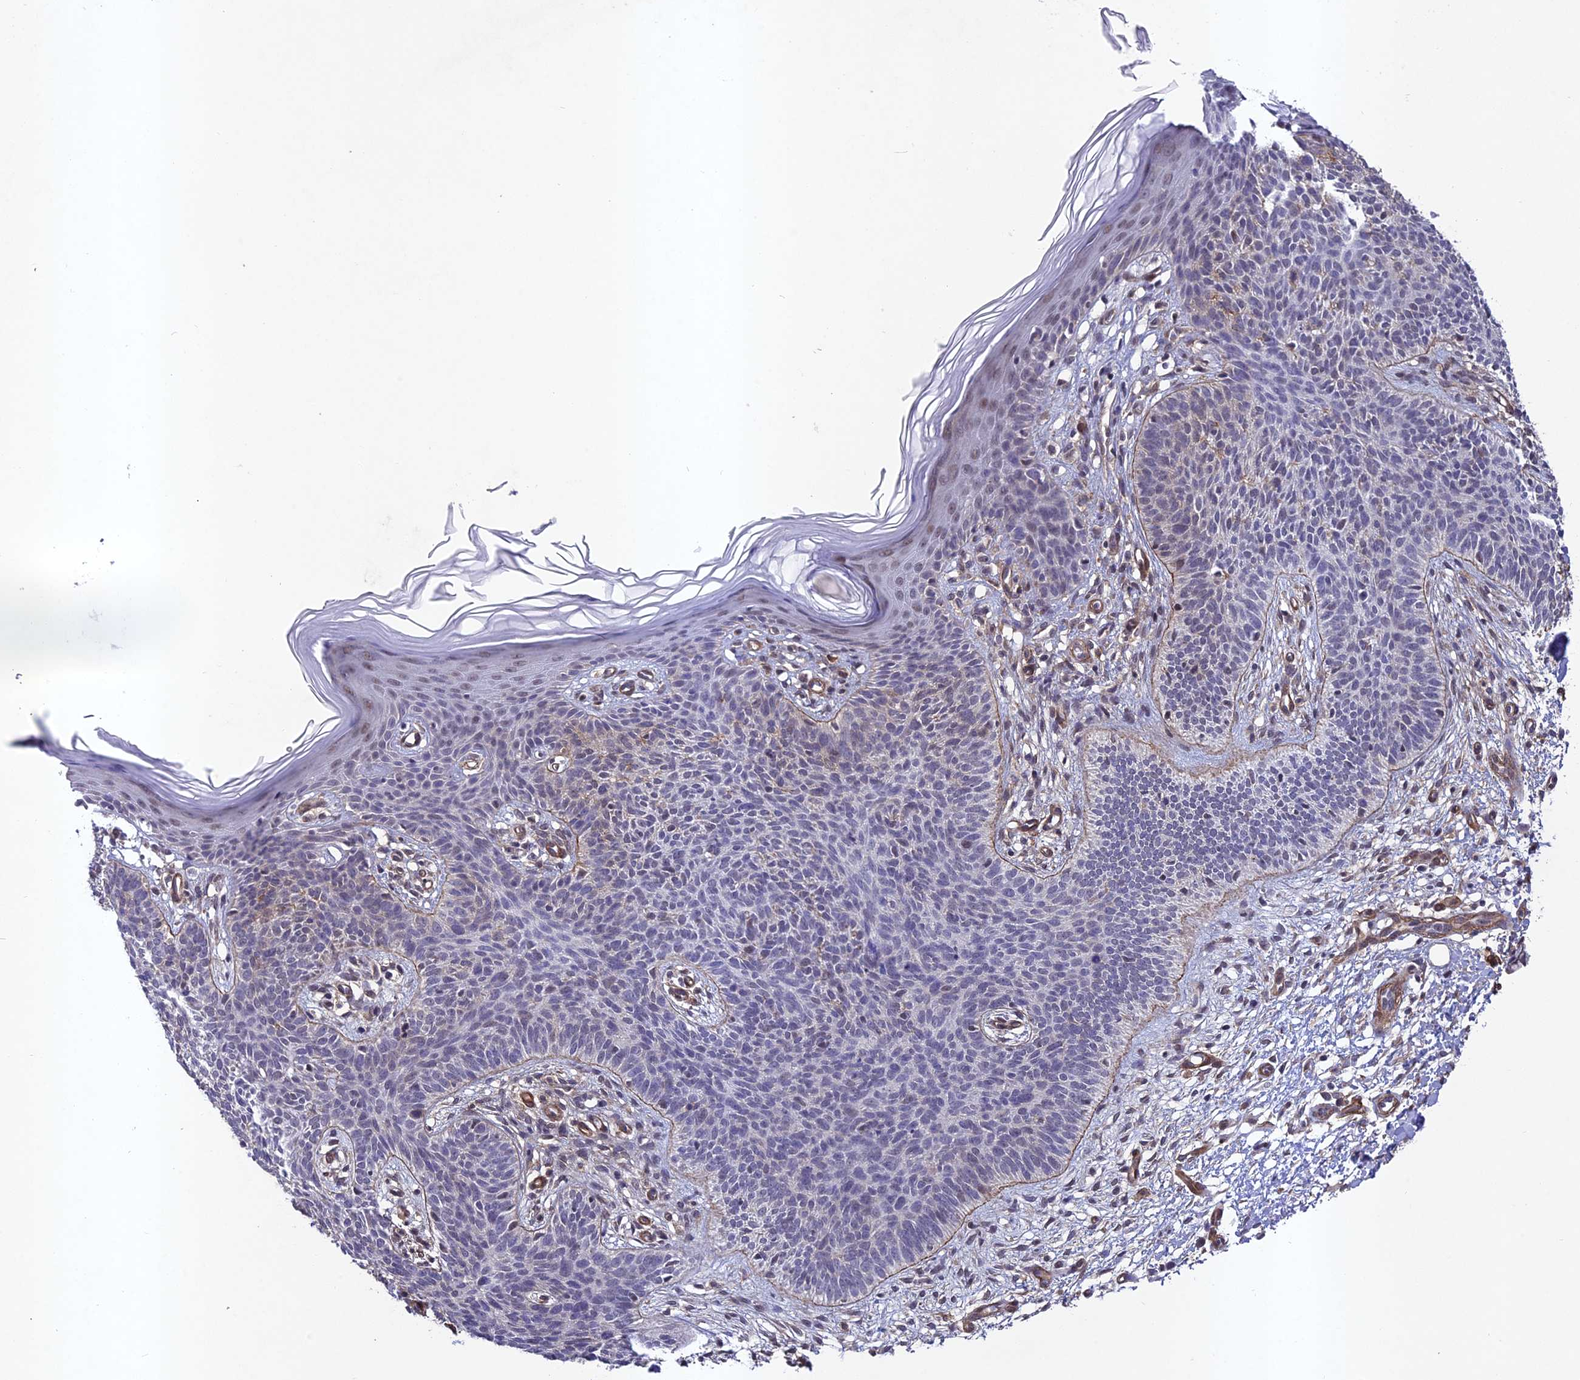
{"staining": {"intensity": "negative", "quantity": "none", "location": "none"}, "tissue": "skin cancer", "cell_type": "Tumor cells", "image_type": "cancer", "snomed": [{"axis": "morphology", "description": "Basal cell carcinoma"}, {"axis": "topography", "description": "Skin"}], "caption": "Basal cell carcinoma (skin) was stained to show a protein in brown. There is no significant staining in tumor cells.", "gene": "TNS1", "patient": {"sex": "female", "age": 66}}